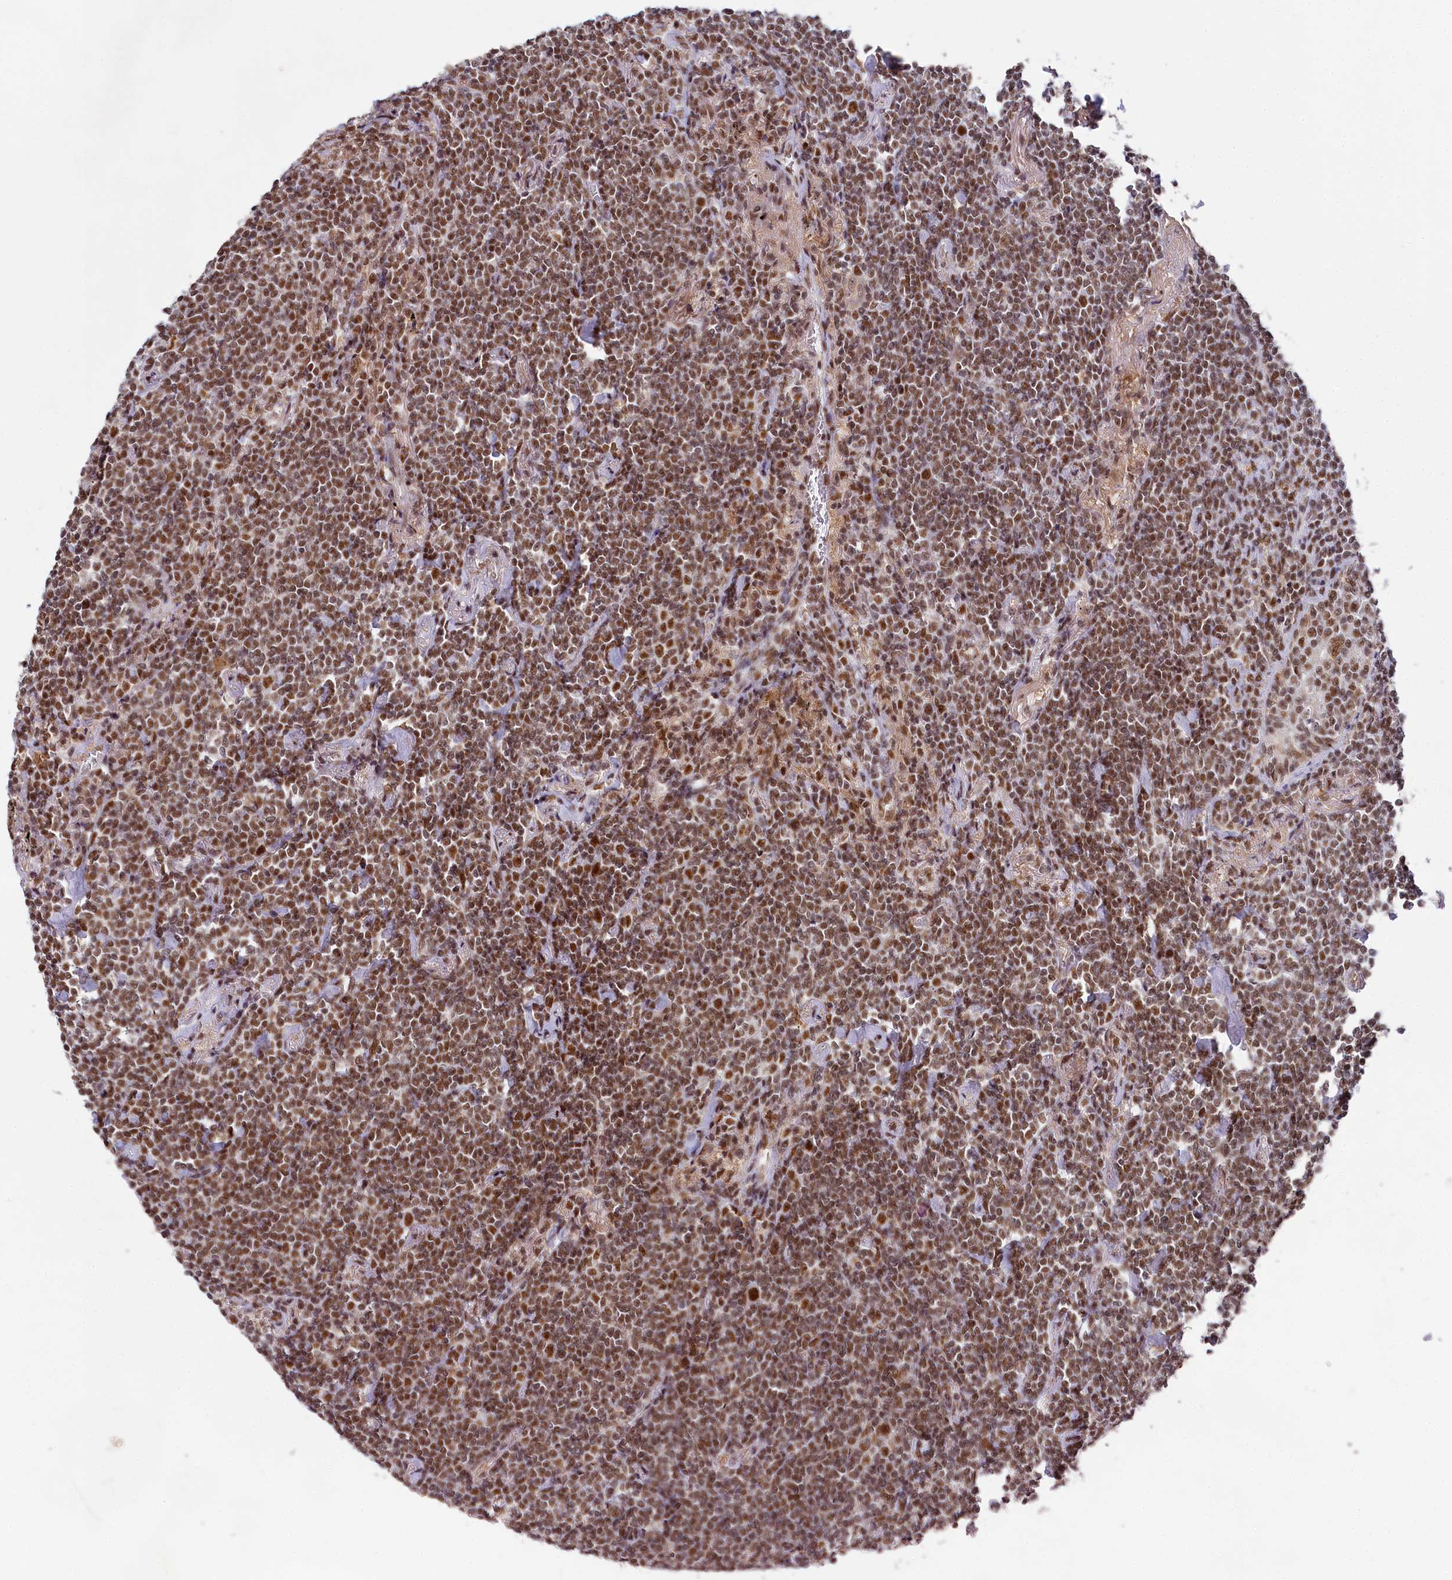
{"staining": {"intensity": "strong", "quantity": ">75%", "location": "nuclear"}, "tissue": "lymphoma", "cell_type": "Tumor cells", "image_type": "cancer", "snomed": [{"axis": "morphology", "description": "Malignant lymphoma, non-Hodgkin's type, Low grade"}, {"axis": "topography", "description": "Lung"}], "caption": "Immunohistochemical staining of malignant lymphoma, non-Hodgkin's type (low-grade) displays strong nuclear protein positivity in approximately >75% of tumor cells.", "gene": "PPHLN1", "patient": {"sex": "female", "age": 71}}